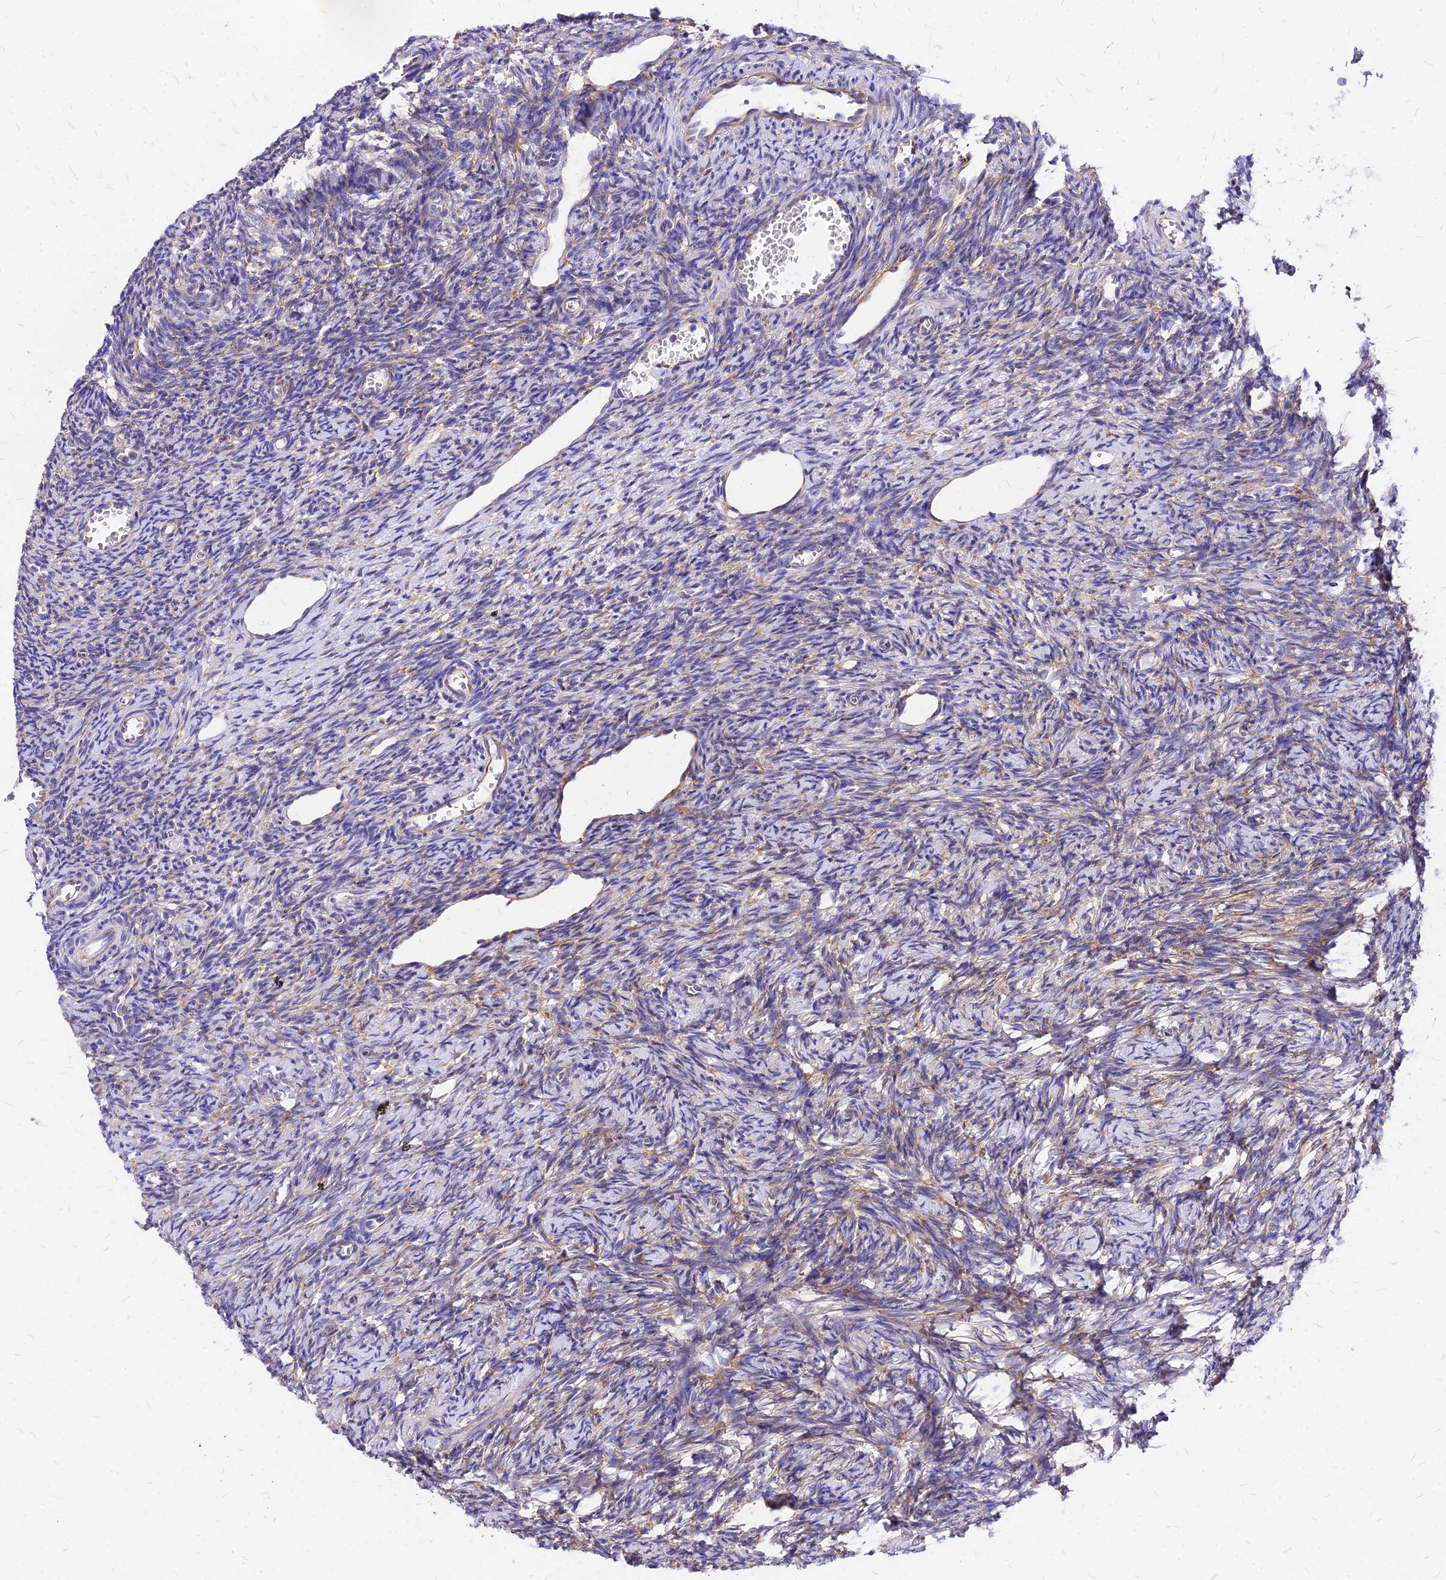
{"staining": {"intensity": "weak", "quantity": "<25%", "location": "cytoplasmic/membranous"}, "tissue": "ovary", "cell_type": "Follicle cells", "image_type": "normal", "snomed": [{"axis": "morphology", "description": "Normal tissue, NOS"}, {"axis": "topography", "description": "Ovary"}], "caption": "A histopathology image of human ovary is negative for staining in follicle cells. The staining was performed using DAB (3,3'-diaminobenzidine) to visualize the protein expression in brown, while the nuclei were stained in blue with hematoxylin (Magnification: 20x).", "gene": "RPL19", "patient": {"sex": "female", "age": 27}}